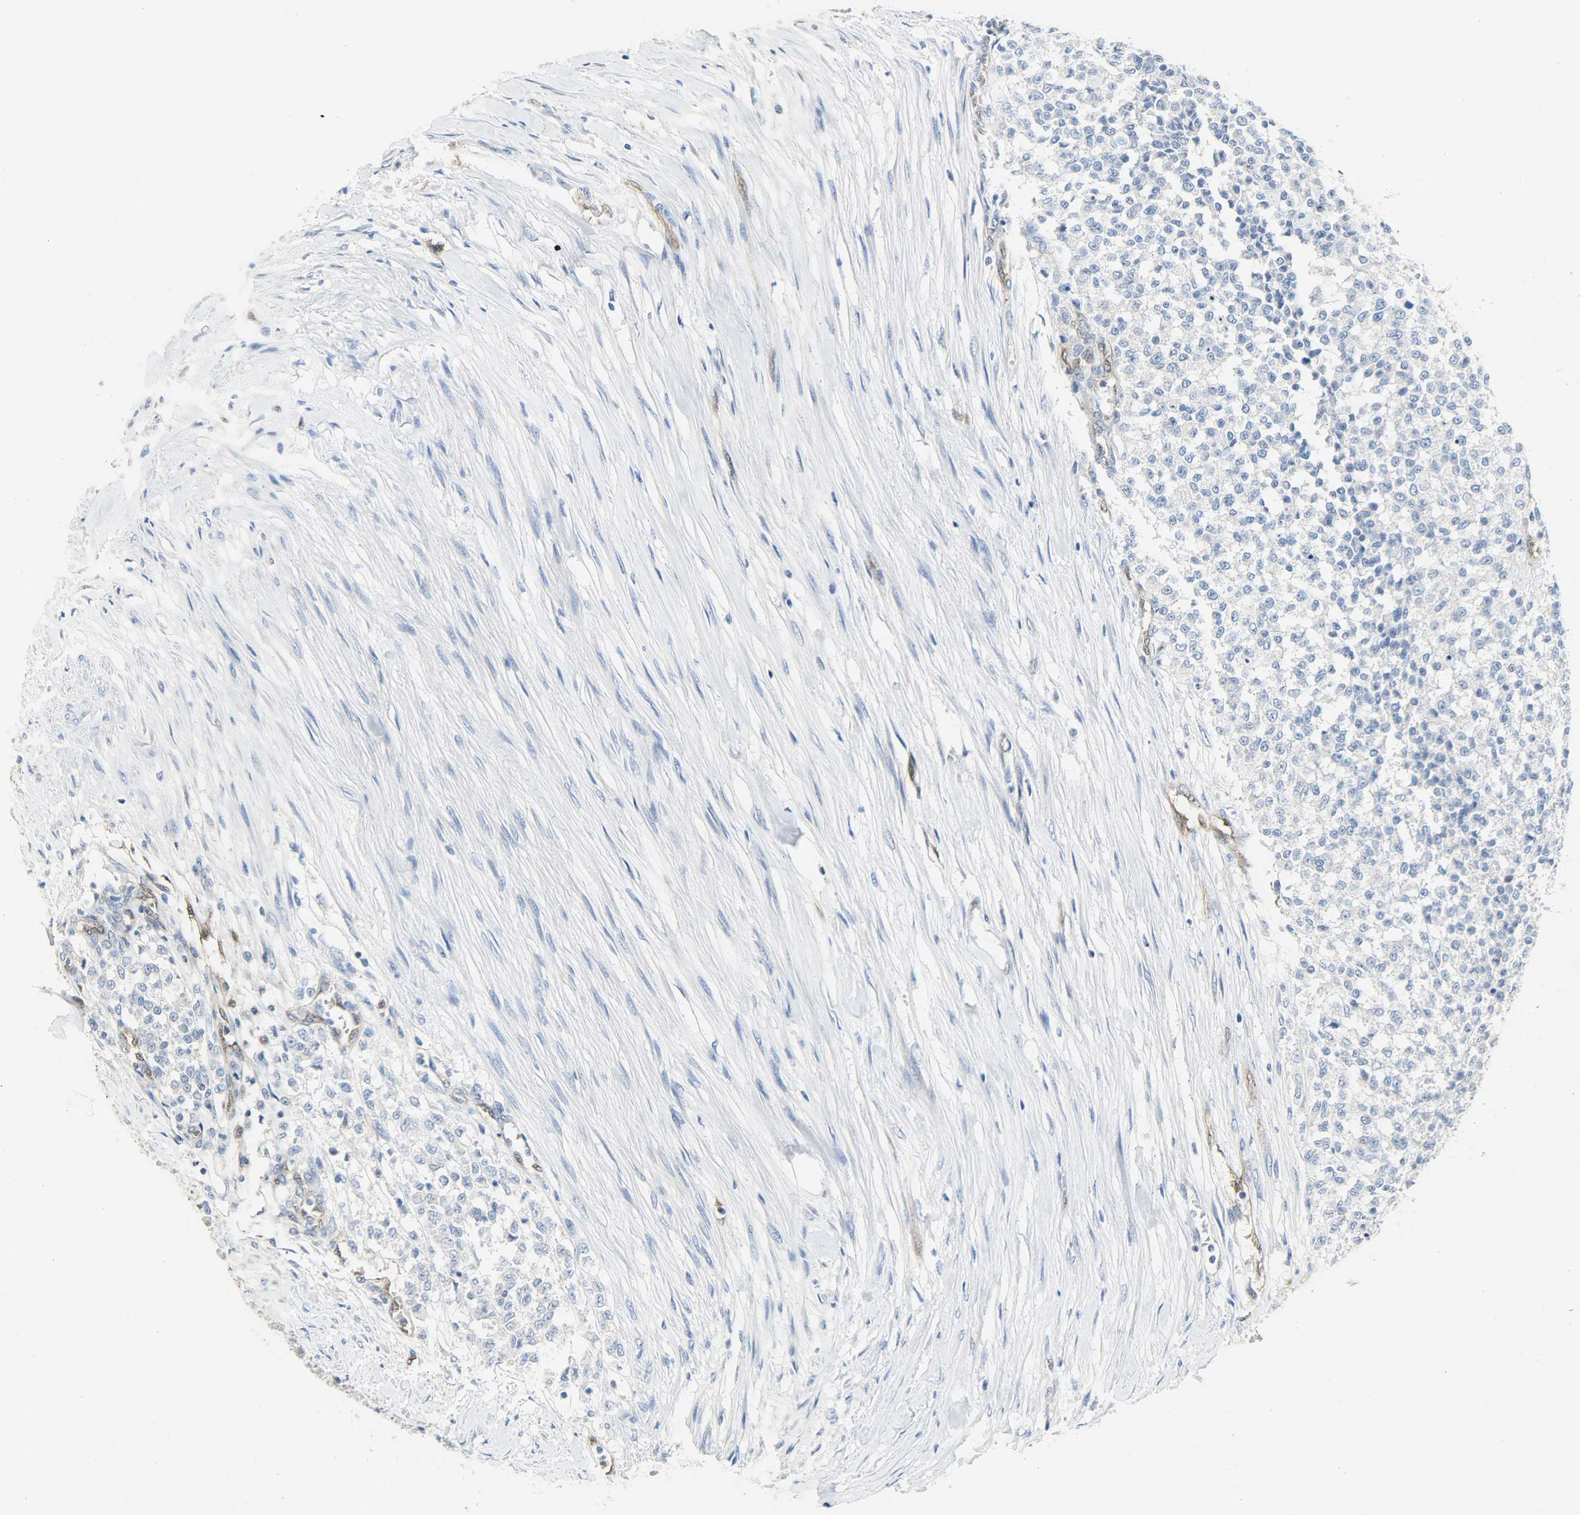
{"staining": {"intensity": "negative", "quantity": "none", "location": "none"}, "tissue": "testis cancer", "cell_type": "Tumor cells", "image_type": "cancer", "snomed": [{"axis": "morphology", "description": "Seminoma, NOS"}, {"axis": "topography", "description": "Testis"}], "caption": "High magnification brightfield microscopy of testis seminoma stained with DAB (3,3'-diaminobenzidine) (brown) and counterstained with hematoxylin (blue): tumor cells show no significant positivity.", "gene": "FKBP1A", "patient": {"sex": "male", "age": 59}}